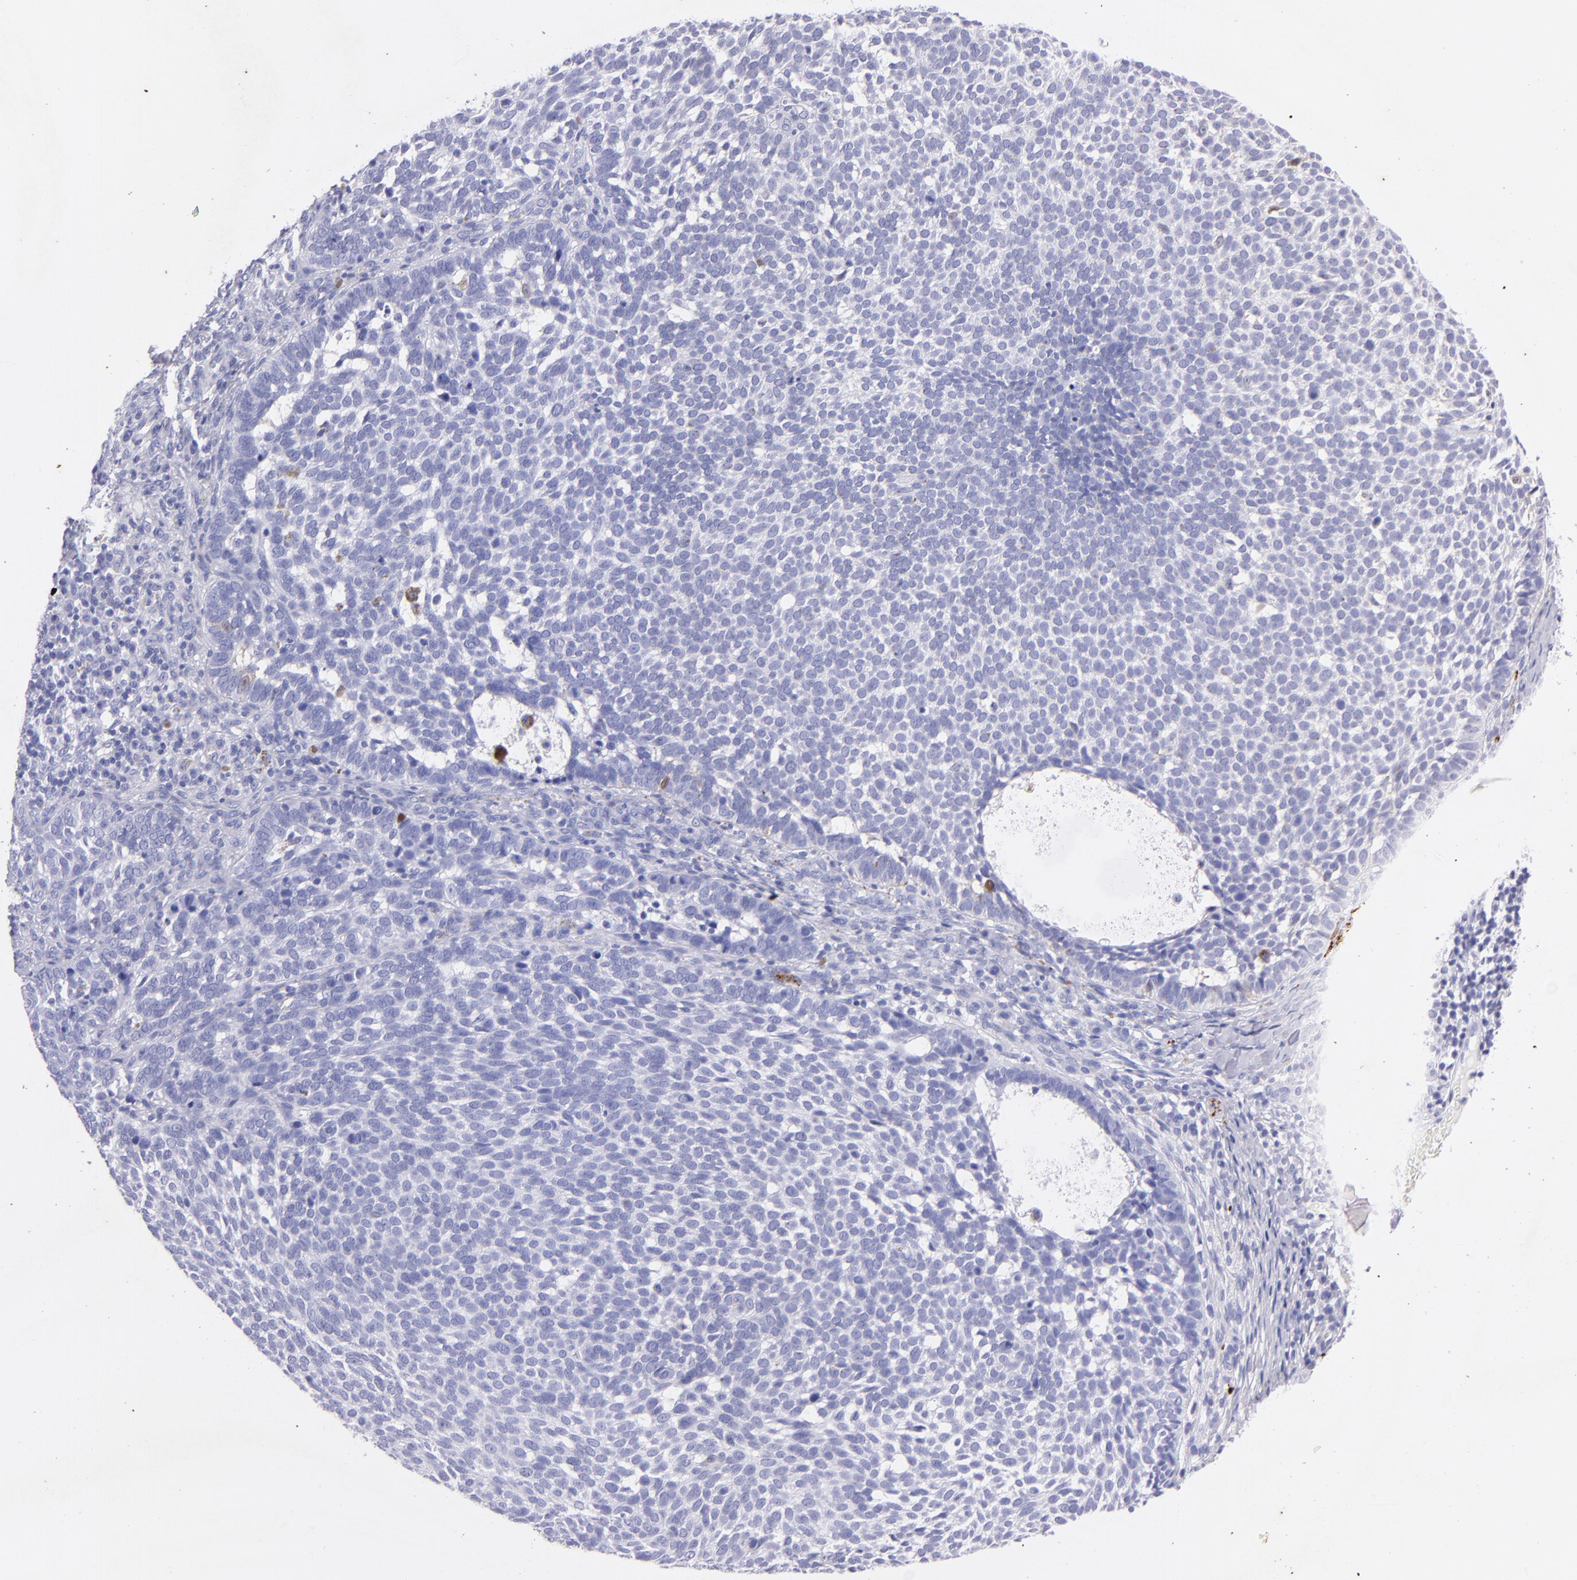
{"staining": {"intensity": "negative", "quantity": "none", "location": "none"}, "tissue": "skin cancer", "cell_type": "Tumor cells", "image_type": "cancer", "snomed": [{"axis": "morphology", "description": "Basal cell carcinoma"}, {"axis": "topography", "description": "Skin"}], "caption": "DAB (3,3'-diaminobenzidine) immunohistochemical staining of skin basal cell carcinoma exhibits no significant positivity in tumor cells. (DAB IHC with hematoxylin counter stain).", "gene": "UCHL1", "patient": {"sex": "male", "age": 63}}